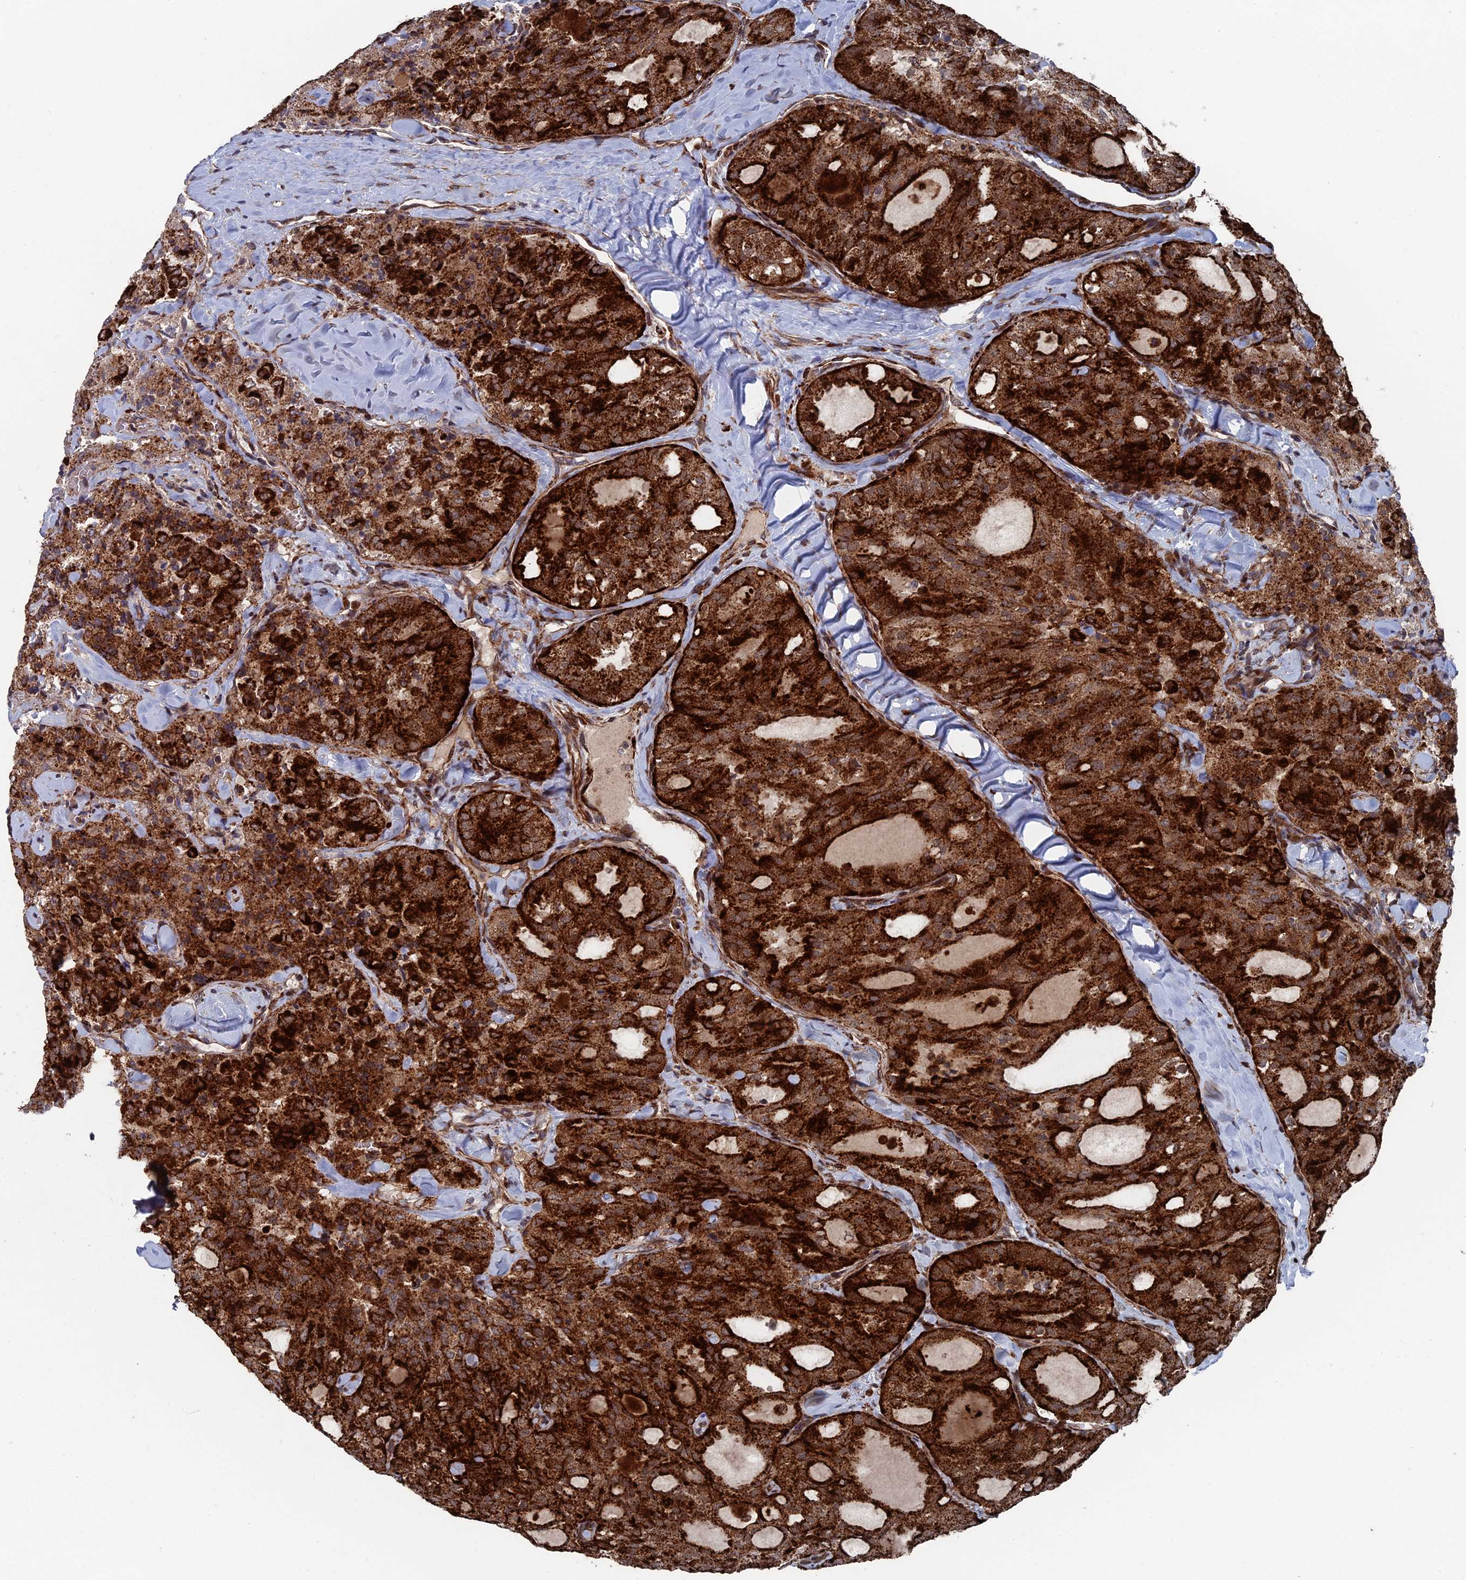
{"staining": {"intensity": "strong", "quantity": ">75%", "location": "cytoplasmic/membranous"}, "tissue": "thyroid cancer", "cell_type": "Tumor cells", "image_type": "cancer", "snomed": [{"axis": "morphology", "description": "Follicular adenoma carcinoma, NOS"}, {"axis": "topography", "description": "Thyroid gland"}], "caption": "Strong cytoplasmic/membranous positivity for a protein is identified in about >75% of tumor cells of thyroid cancer (follicular adenoma carcinoma) using immunohistochemistry.", "gene": "GTF2IRD1", "patient": {"sex": "male", "age": 75}}